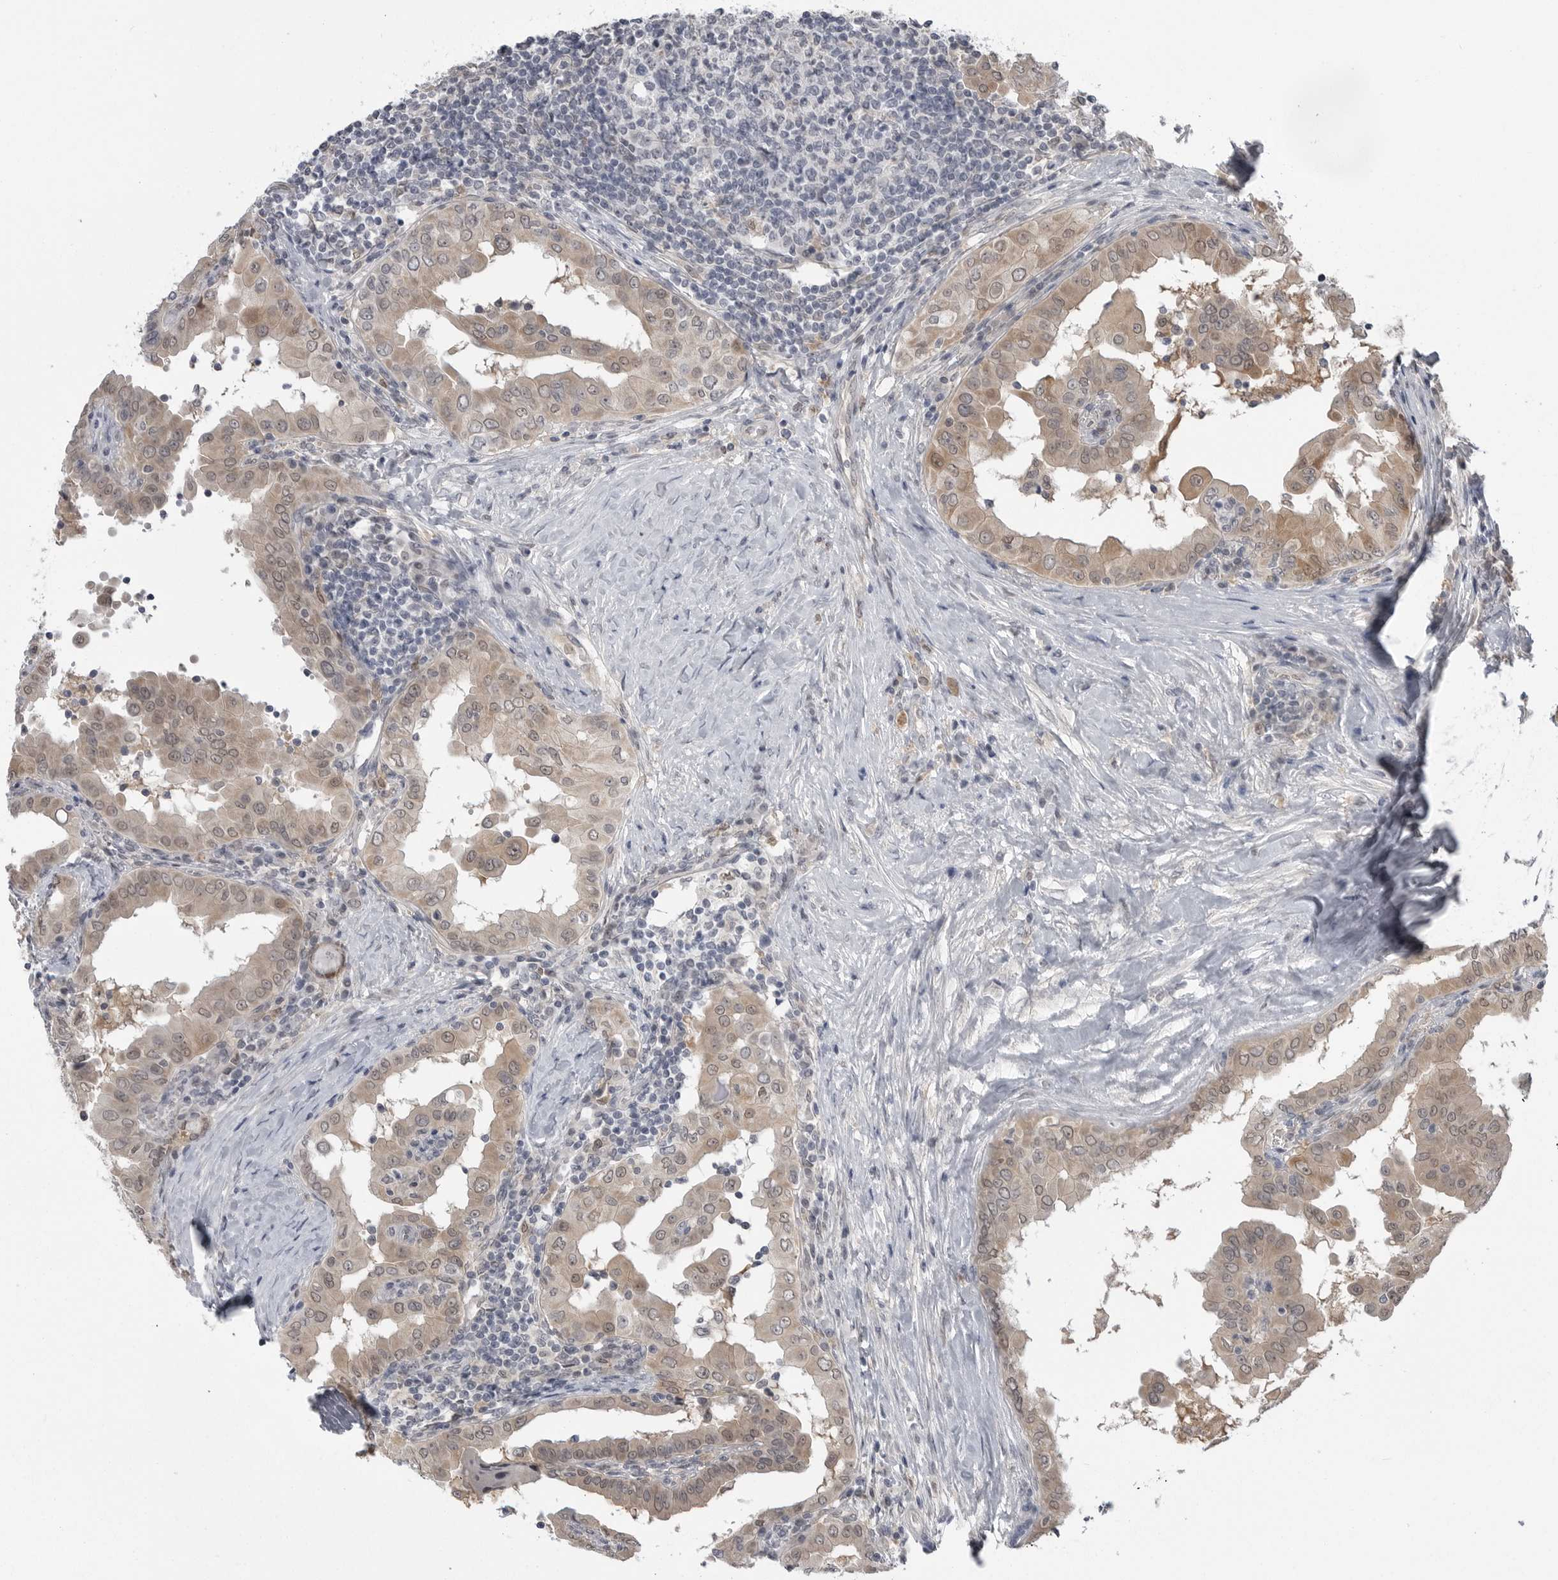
{"staining": {"intensity": "weak", "quantity": ">75%", "location": "cytoplasmic/membranous,nuclear"}, "tissue": "thyroid cancer", "cell_type": "Tumor cells", "image_type": "cancer", "snomed": [{"axis": "morphology", "description": "Papillary adenocarcinoma, NOS"}, {"axis": "topography", "description": "Thyroid gland"}], "caption": "Protein analysis of thyroid cancer tissue demonstrates weak cytoplasmic/membranous and nuclear expression in about >75% of tumor cells.", "gene": "PNPO", "patient": {"sex": "male", "age": 33}}